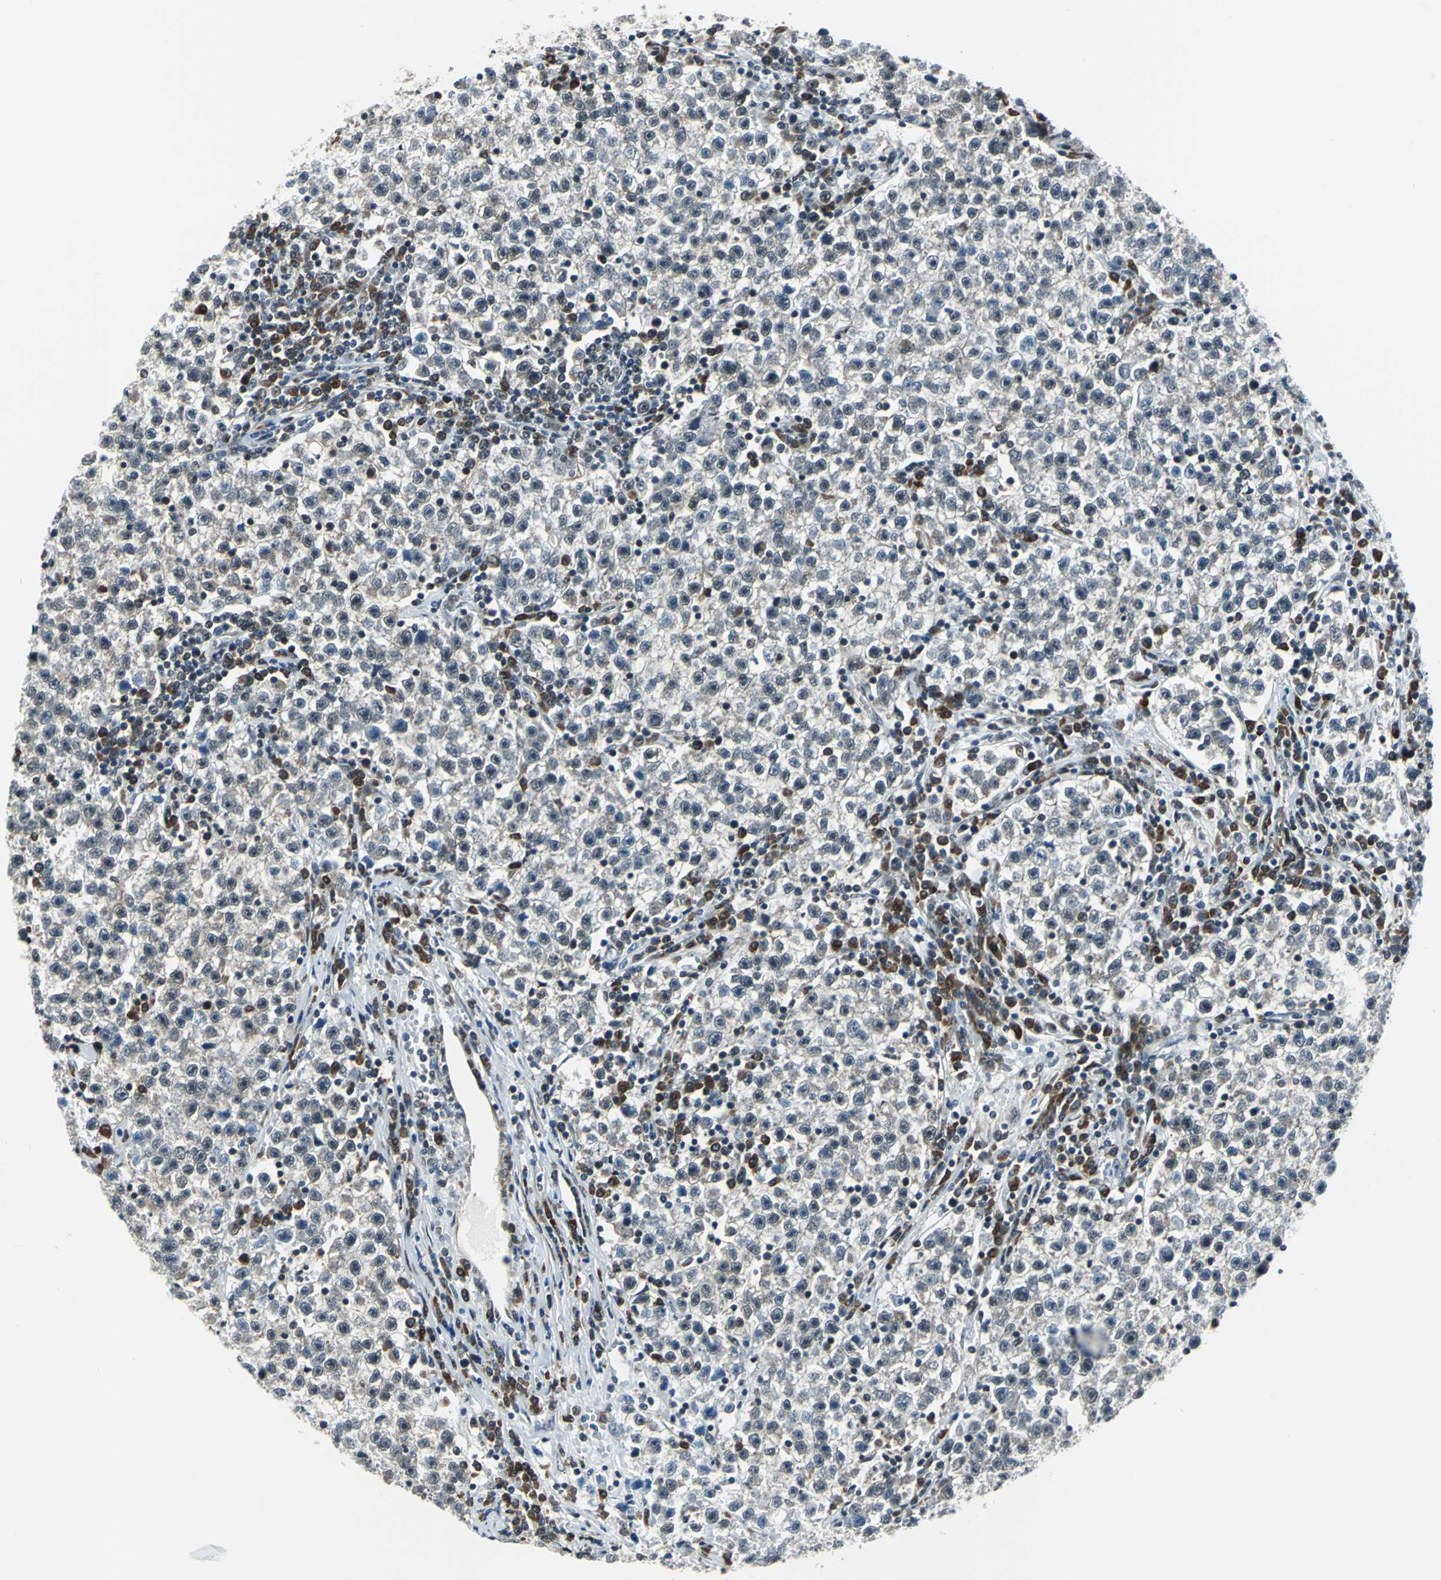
{"staining": {"intensity": "weak", "quantity": "<25%", "location": "cytoplasmic/membranous"}, "tissue": "testis cancer", "cell_type": "Tumor cells", "image_type": "cancer", "snomed": [{"axis": "morphology", "description": "Seminoma, NOS"}, {"axis": "topography", "description": "Testis"}], "caption": "Photomicrograph shows no significant protein staining in tumor cells of seminoma (testis).", "gene": "POLR3K", "patient": {"sex": "male", "age": 22}}